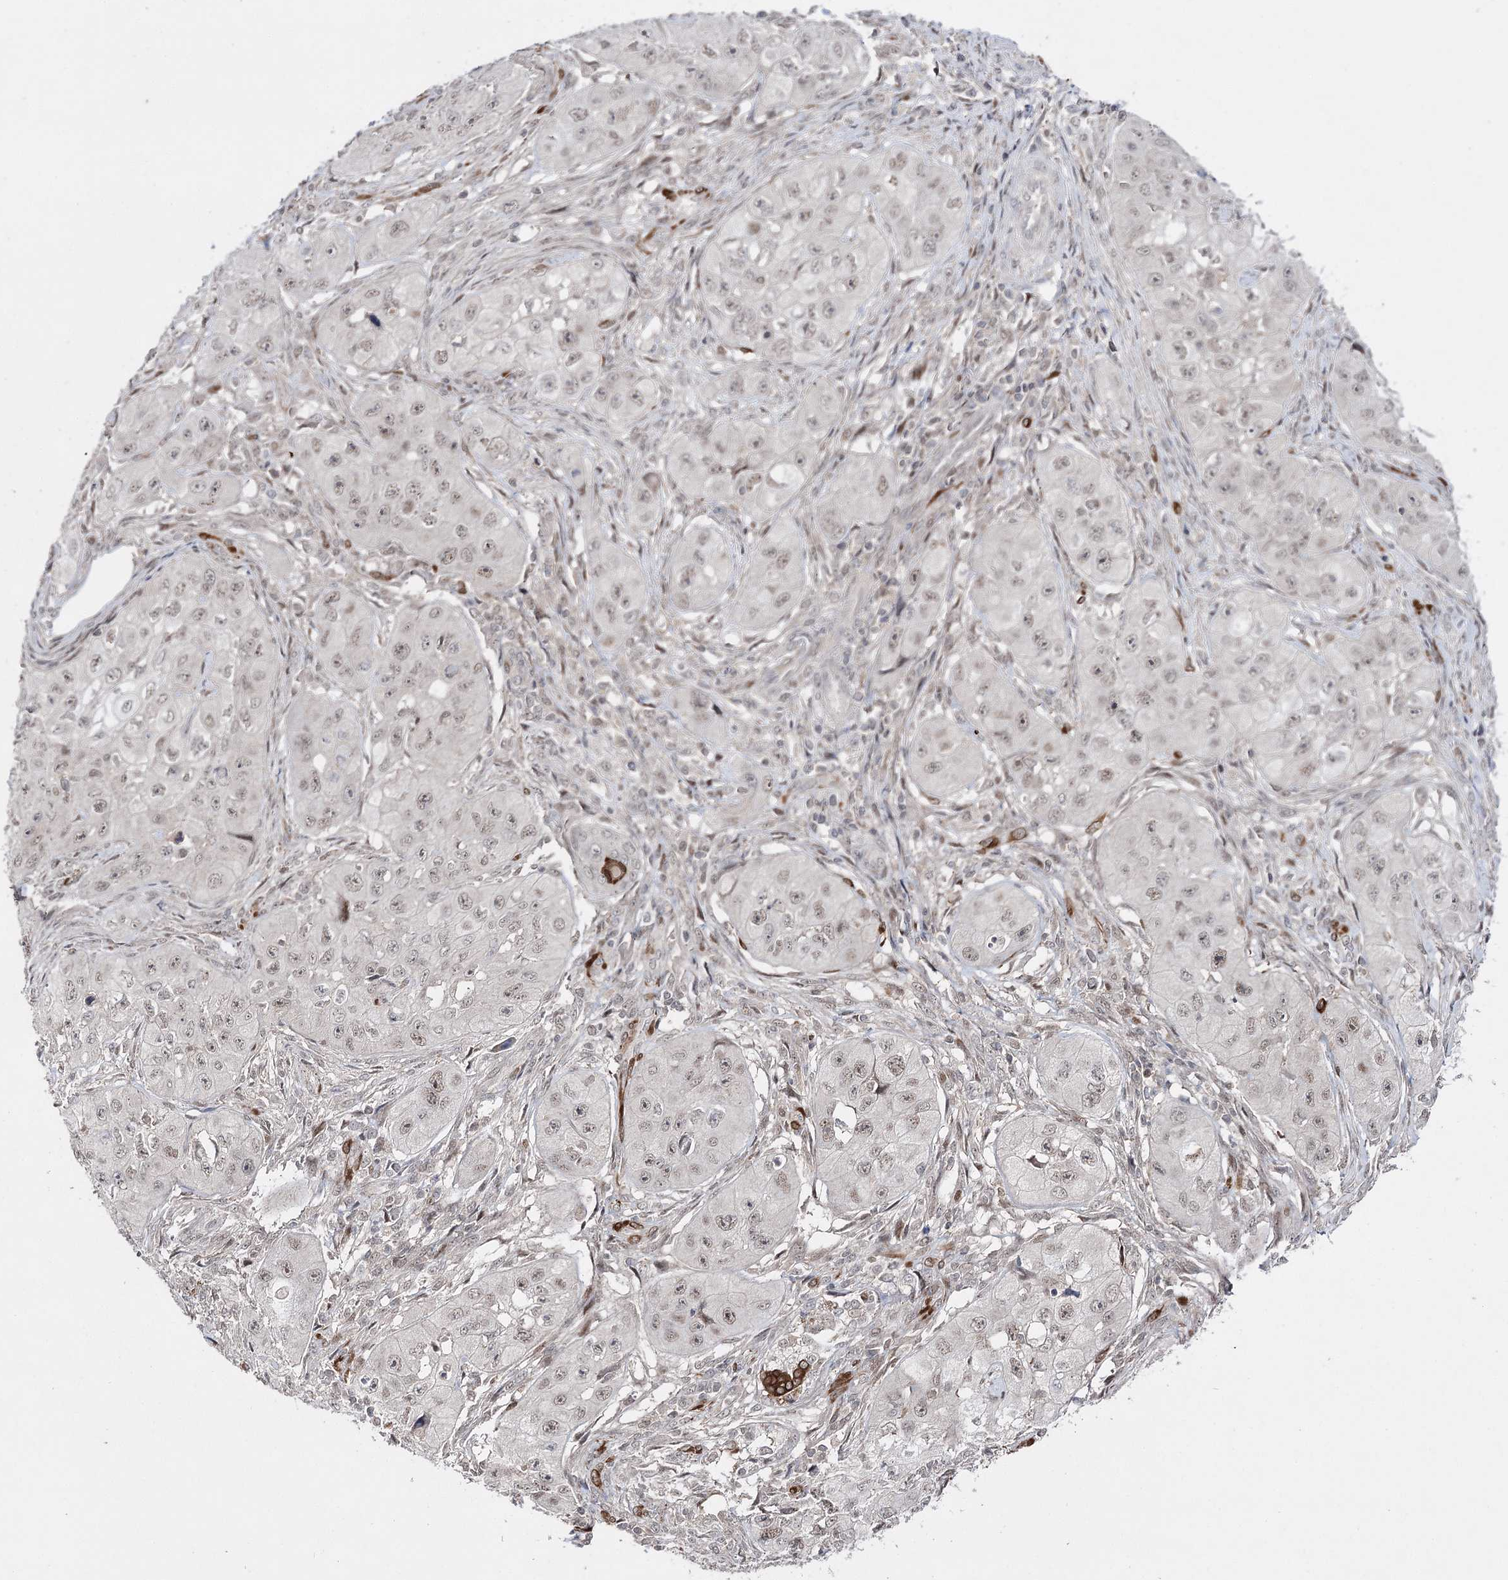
{"staining": {"intensity": "weak", "quantity": "<25%", "location": "nuclear"}, "tissue": "skin cancer", "cell_type": "Tumor cells", "image_type": "cancer", "snomed": [{"axis": "morphology", "description": "Squamous cell carcinoma, NOS"}, {"axis": "topography", "description": "Skin"}, {"axis": "topography", "description": "Subcutis"}], "caption": "A photomicrograph of skin cancer stained for a protein demonstrates no brown staining in tumor cells. (Brightfield microscopy of DAB IHC at high magnification).", "gene": "HSD11B2", "patient": {"sex": "male", "age": 73}}